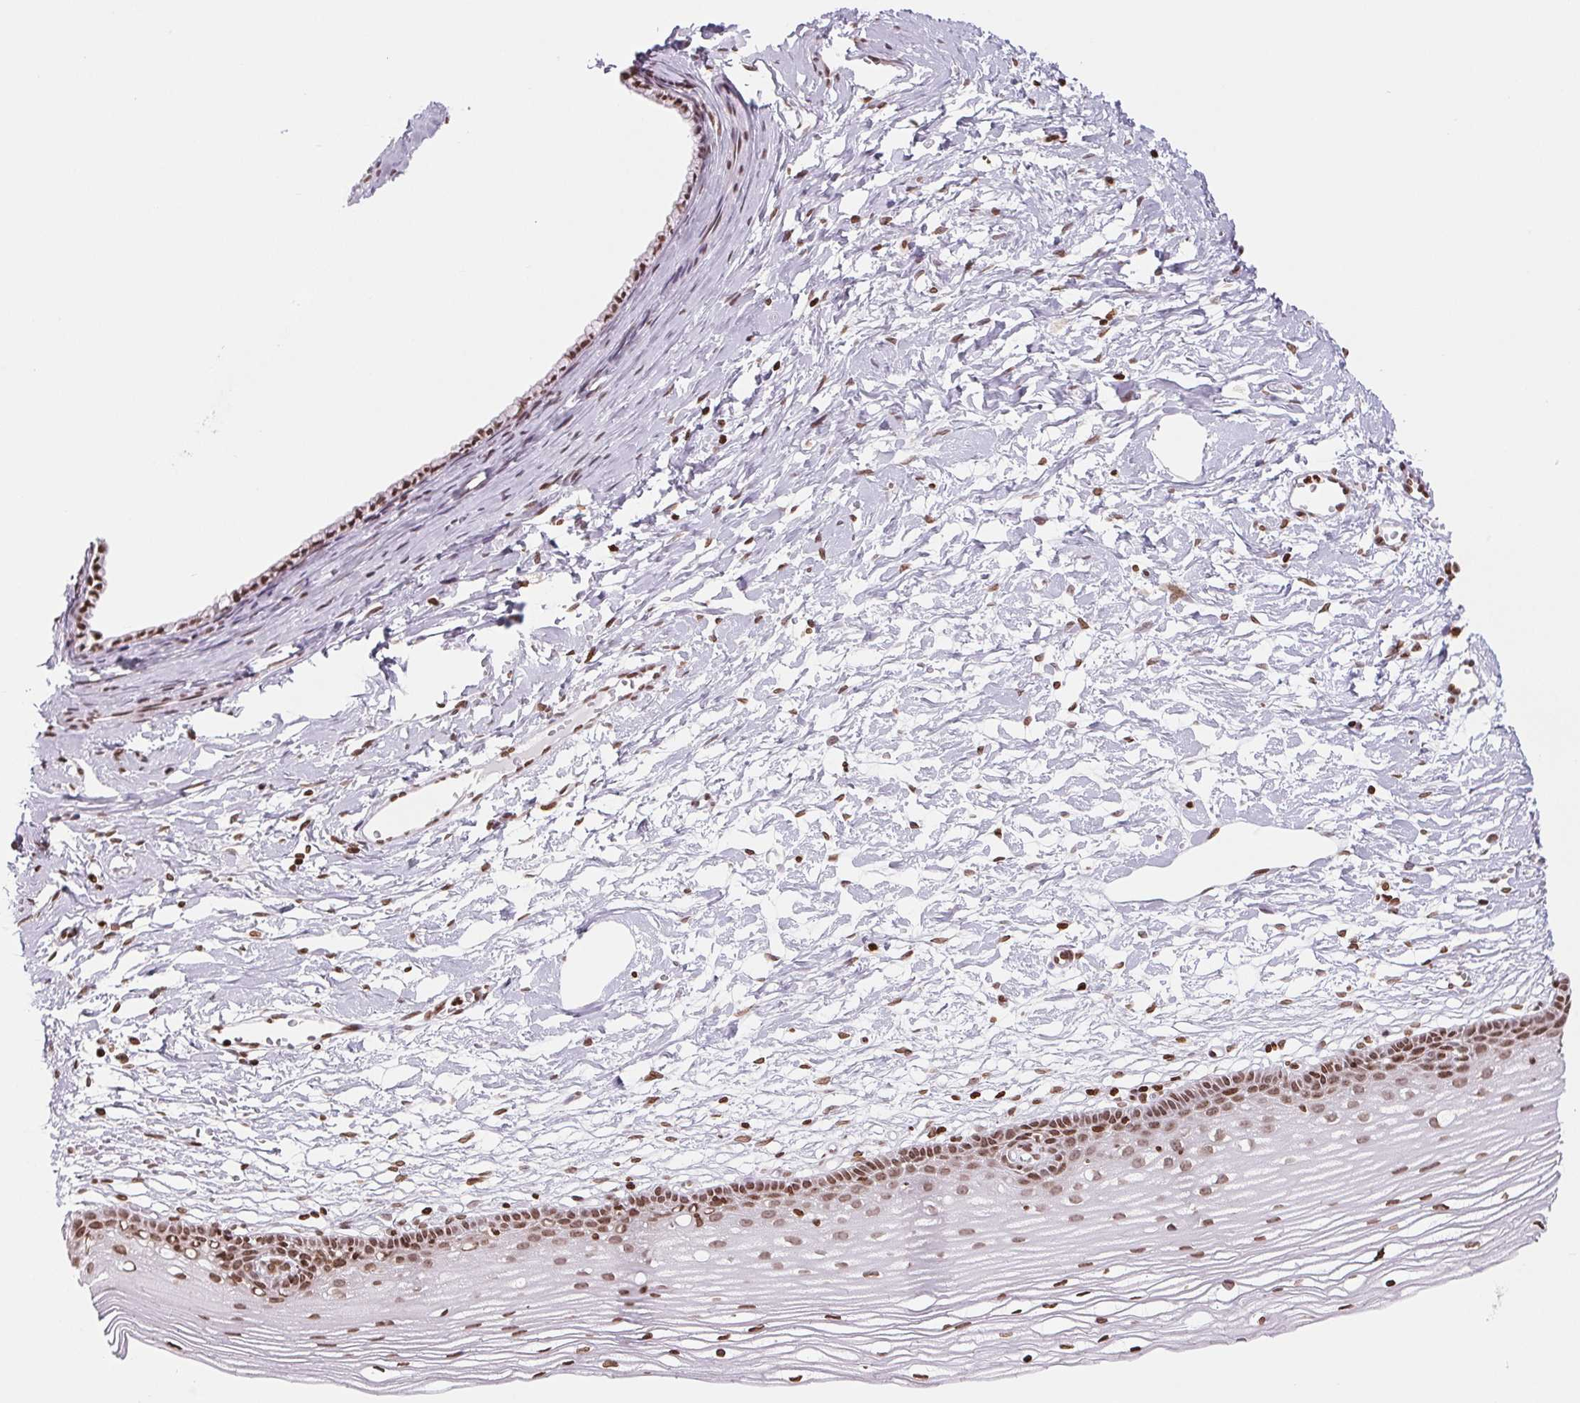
{"staining": {"intensity": "strong", "quantity": ">75%", "location": "nuclear"}, "tissue": "cervix", "cell_type": "Glandular cells", "image_type": "normal", "snomed": [{"axis": "morphology", "description": "Normal tissue, NOS"}, {"axis": "topography", "description": "Cervix"}], "caption": "Normal cervix shows strong nuclear expression in about >75% of glandular cells The protein is shown in brown color, while the nuclei are stained blue..", "gene": "SMIM12", "patient": {"sex": "female", "age": 40}}